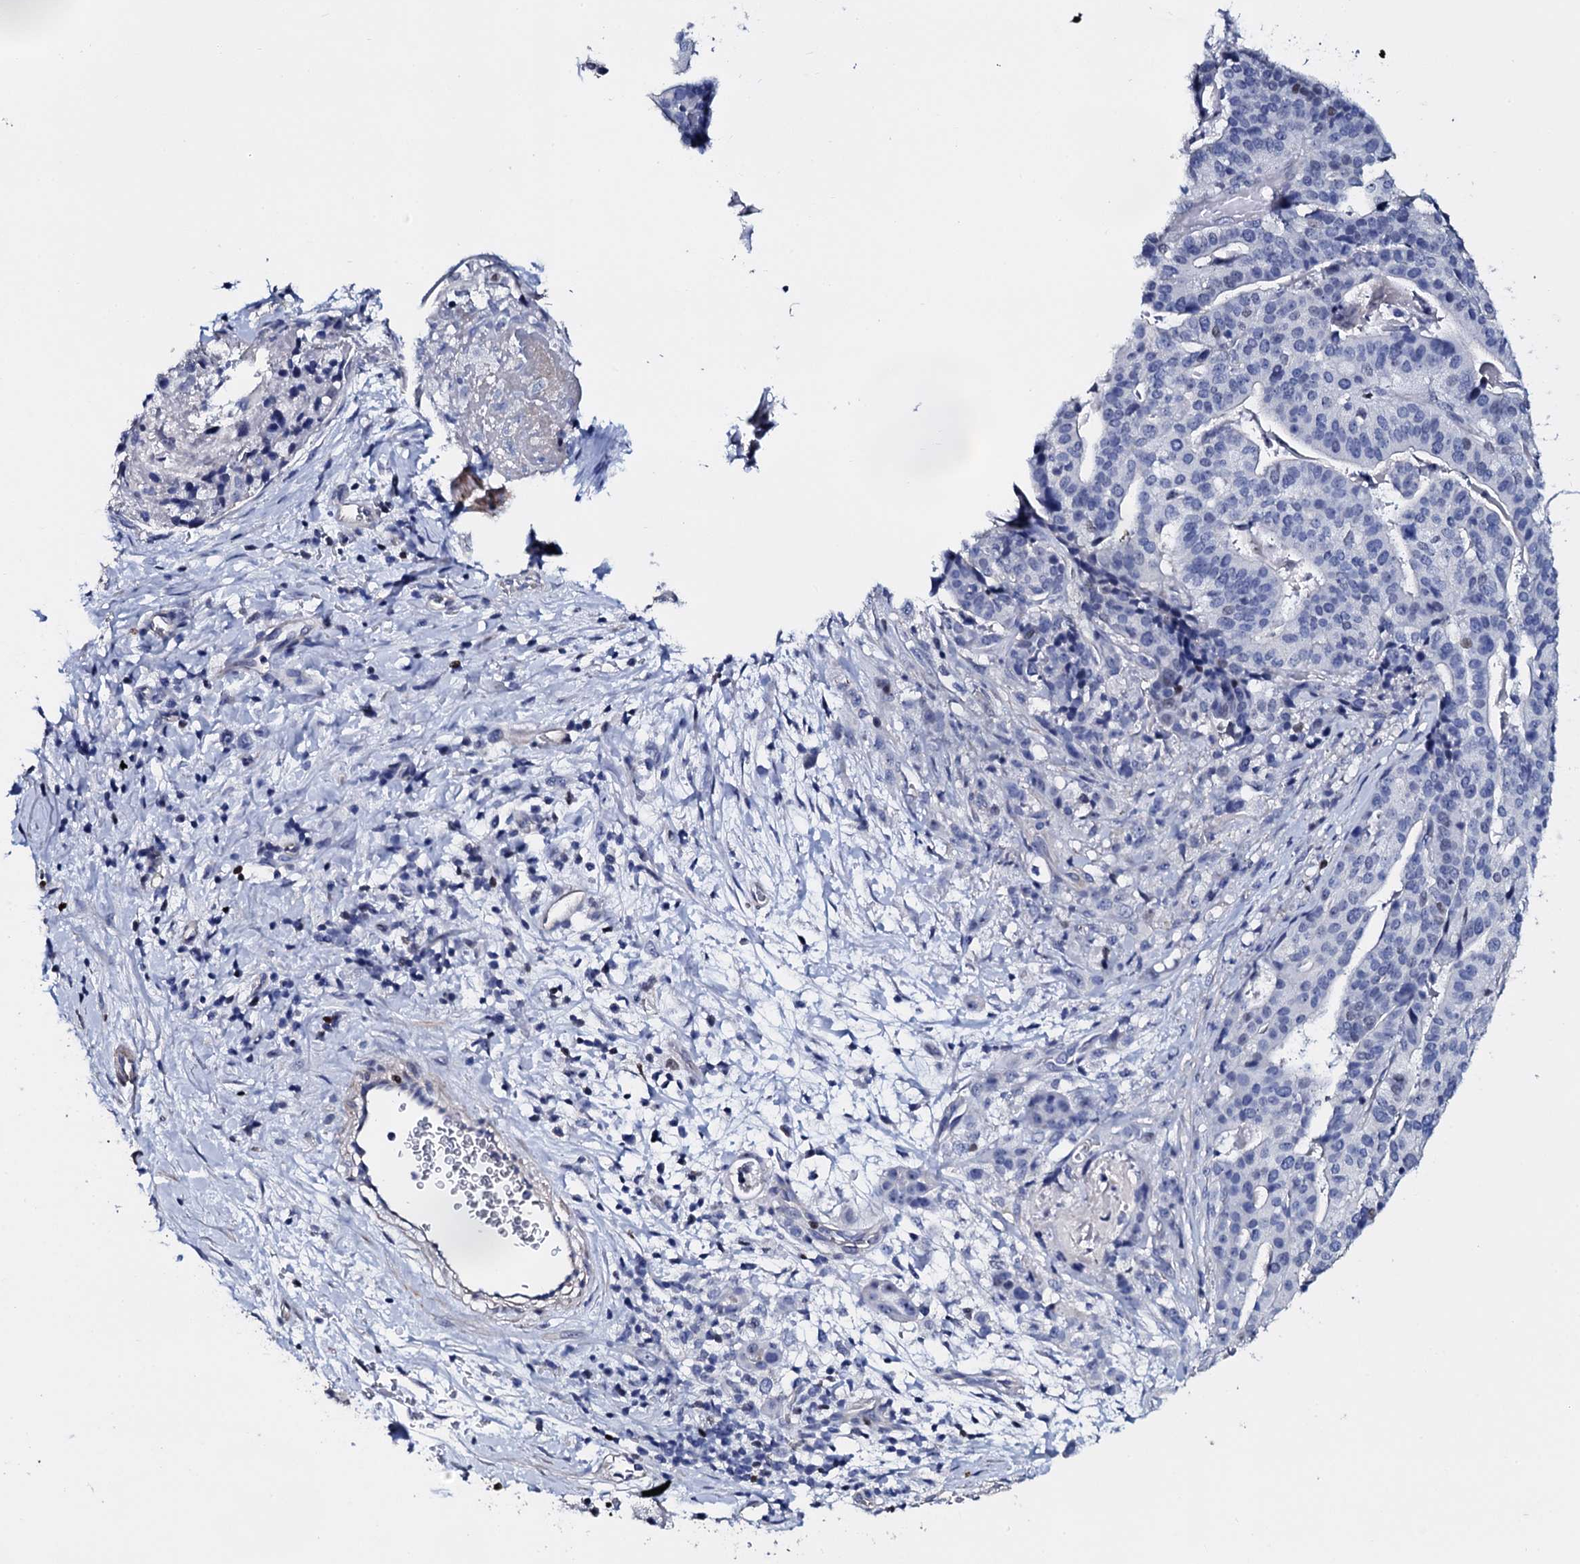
{"staining": {"intensity": "negative", "quantity": "none", "location": "none"}, "tissue": "stomach cancer", "cell_type": "Tumor cells", "image_type": "cancer", "snomed": [{"axis": "morphology", "description": "Adenocarcinoma, NOS"}, {"axis": "topography", "description": "Stomach"}], "caption": "A high-resolution histopathology image shows immunohistochemistry staining of stomach cancer (adenocarcinoma), which shows no significant positivity in tumor cells. (DAB (3,3'-diaminobenzidine) immunohistochemistry (IHC) with hematoxylin counter stain).", "gene": "NPM2", "patient": {"sex": "male", "age": 48}}